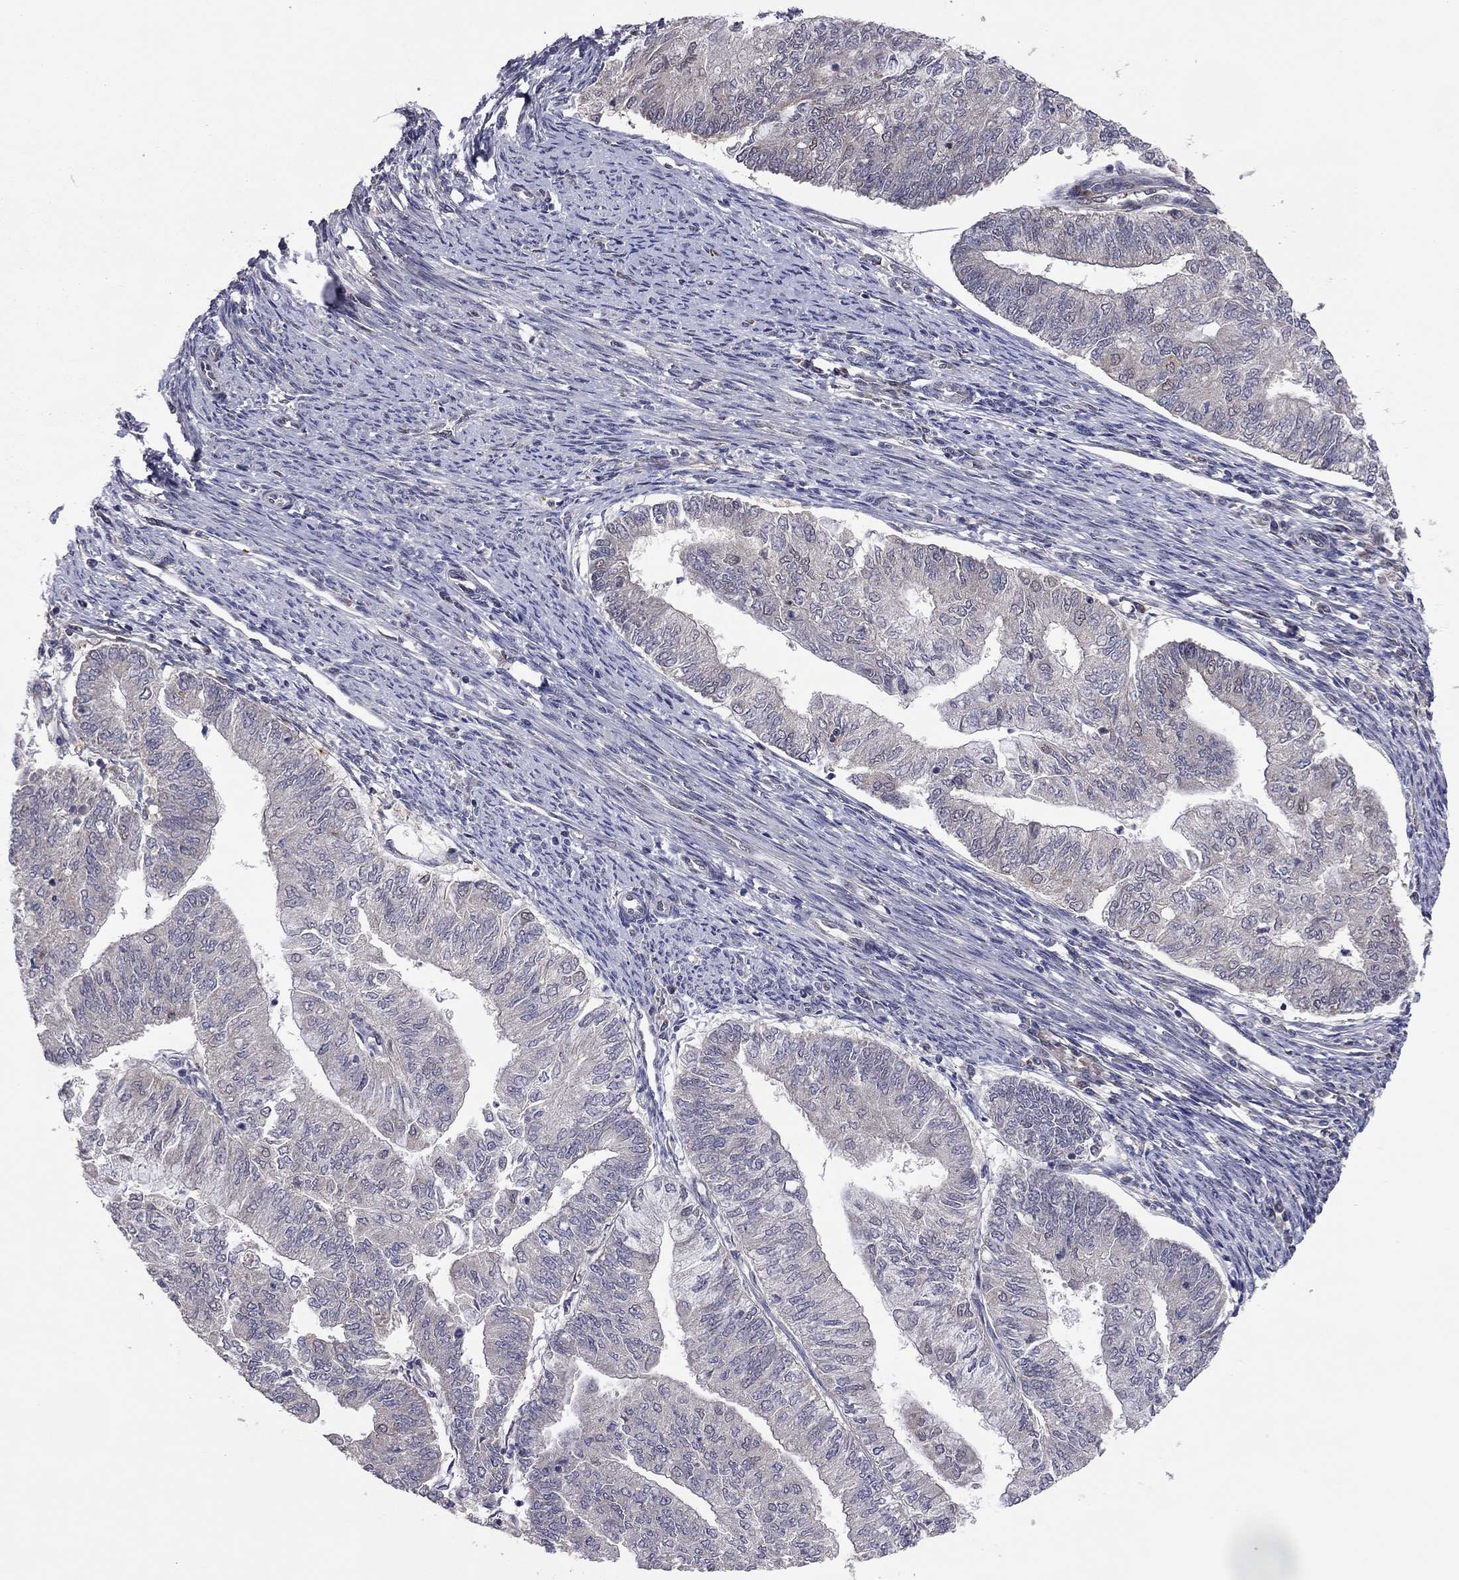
{"staining": {"intensity": "negative", "quantity": "none", "location": "none"}, "tissue": "endometrial cancer", "cell_type": "Tumor cells", "image_type": "cancer", "snomed": [{"axis": "morphology", "description": "Adenocarcinoma, NOS"}, {"axis": "topography", "description": "Endometrium"}], "caption": "Immunohistochemistry of adenocarcinoma (endometrial) shows no expression in tumor cells.", "gene": "GPAA1", "patient": {"sex": "female", "age": 59}}